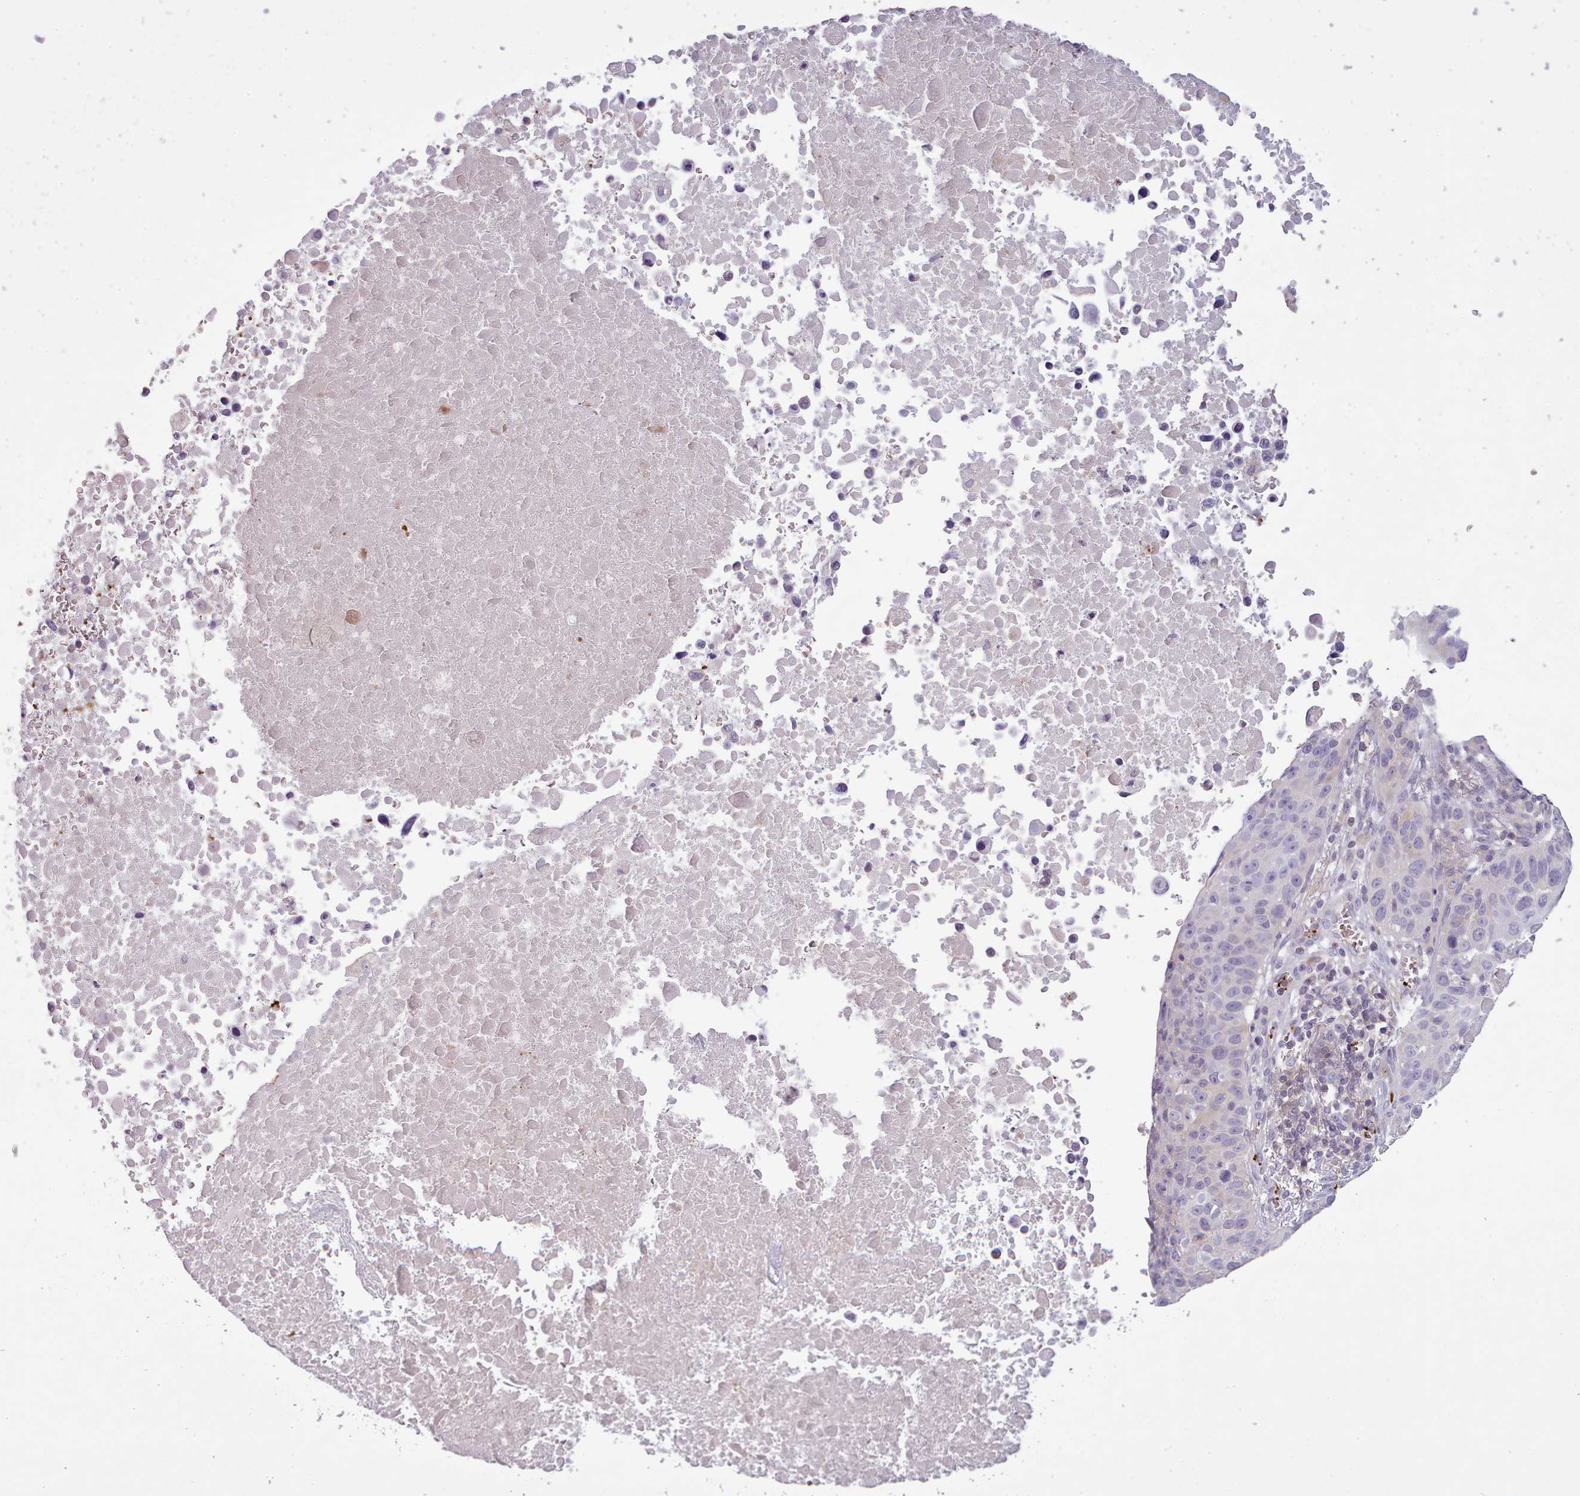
{"staining": {"intensity": "negative", "quantity": "none", "location": "none"}, "tissue": "lung cancer", "cell_type": "Tumor cells", "image_type": "cancer", "snomed": [{"axis": "morphology", "description": "Squamous cell carcinoma, NOS"}, {"axis": "topography", "description": "Lung"}], "caption": "Lung squamous cell carcinoma was stained to show a protein in brown. There is no significant staining in tumor cells. (Immunohistochemistry (ihc), brightfield microscopy, high magnification).", "gene": "NDST2", "patient": {"sex": "male", "age": 66}}